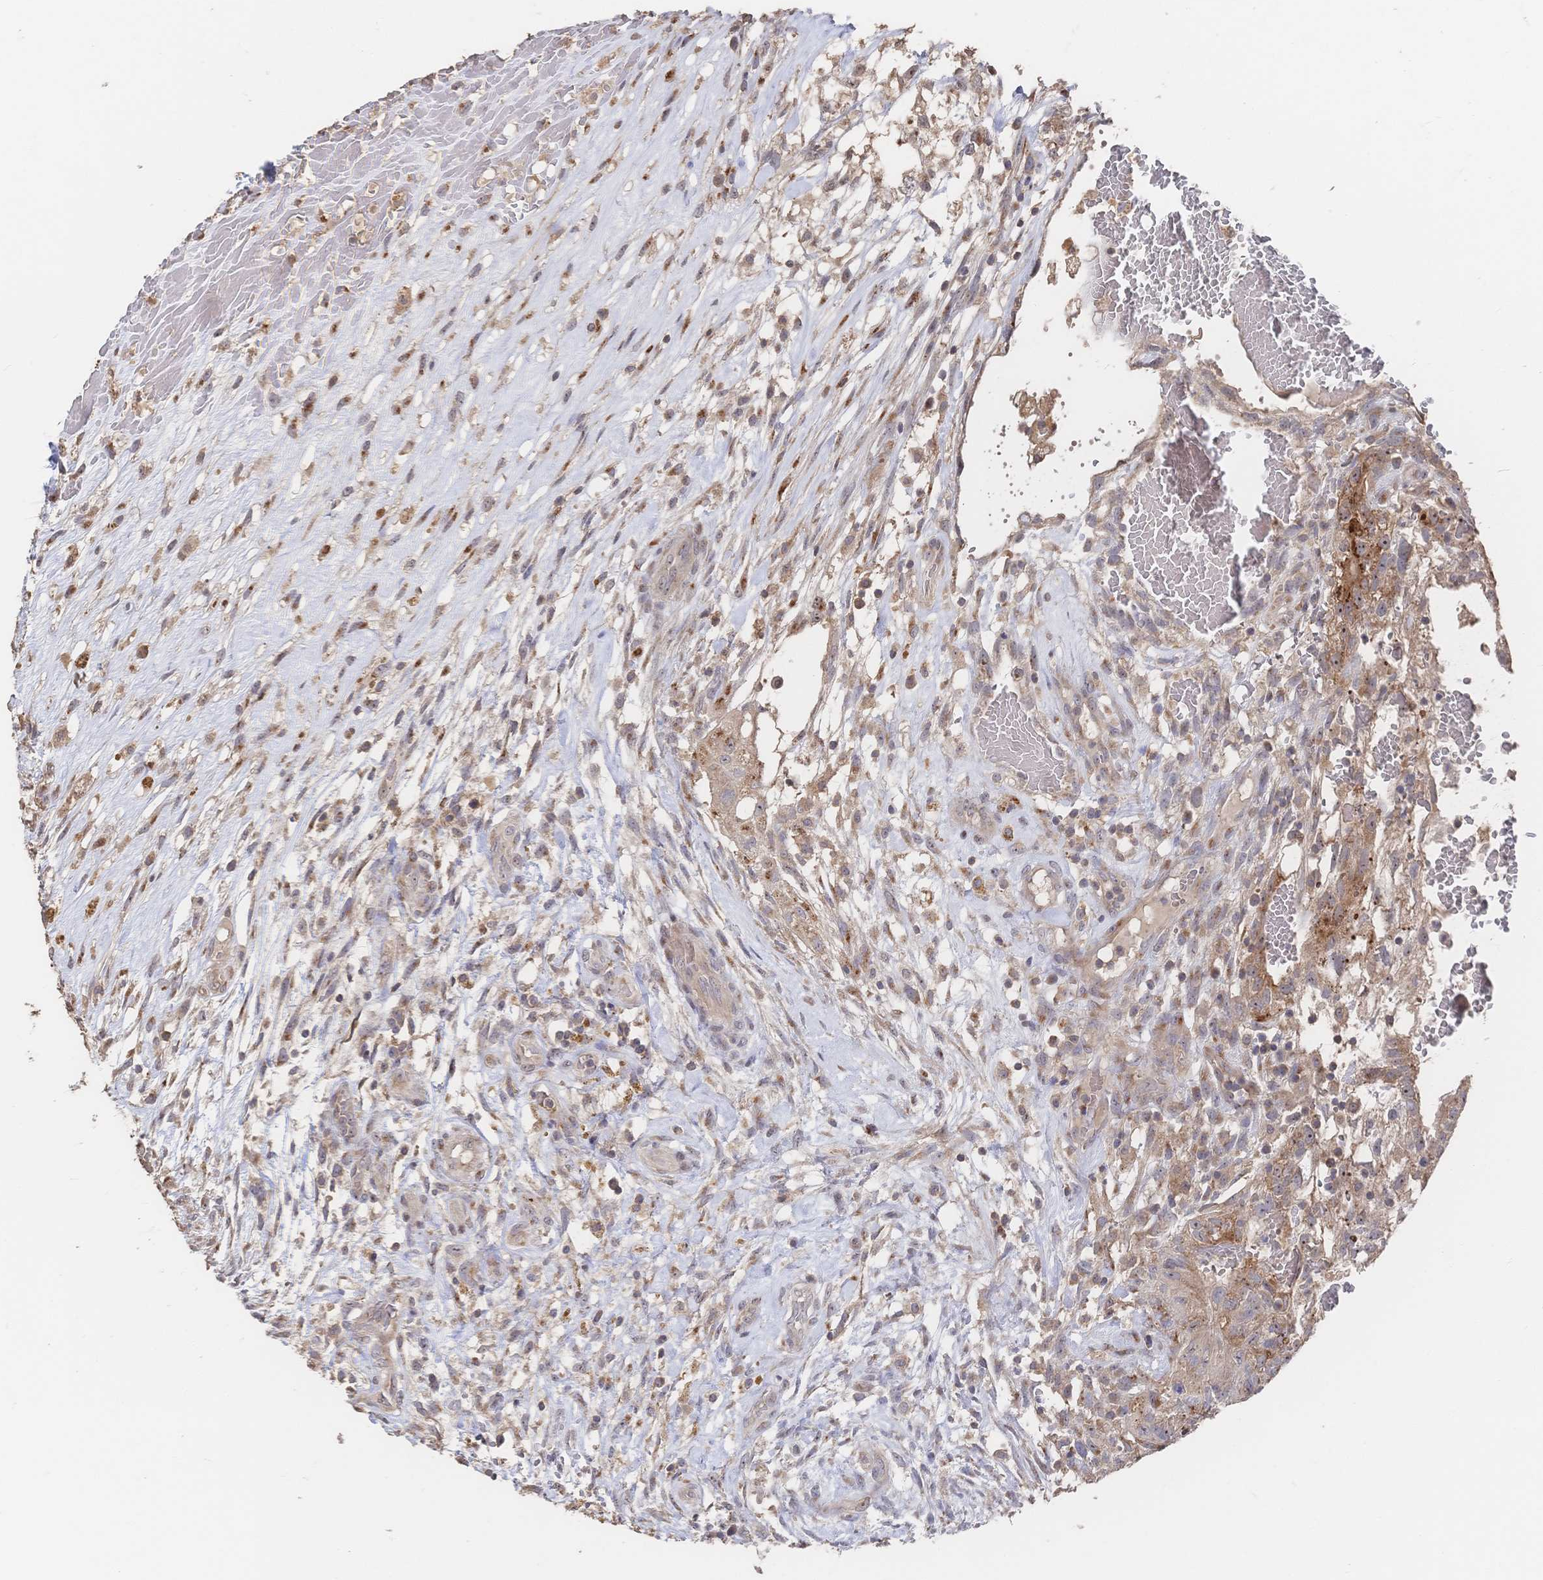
{"staining": {"intensity": "weak", "quantity": ">75%", "location": "cytoplasmic/membranous,nuclear"}, "tissue": "testis cancer", "cell_type": "Tumor cells", "image_type": "cancer", "snomed": [{"axis": "morphology", "description": "Normal tissue, NOS"}, {"axis": "morphology", "description": "Carcinoma, Embryonal, NOS"}, {"axis": "topography", "description": "Testis"}], "caption": "Embryonal carcinoma (testis) stained with immunohistochemistry (IHC) displays weak cytoplasmic/membranous and nuclear positivity in approximately >75% of tumor cells.", "gene": "DNAJA4", "patient": {"sex": "male", "age": 32}}